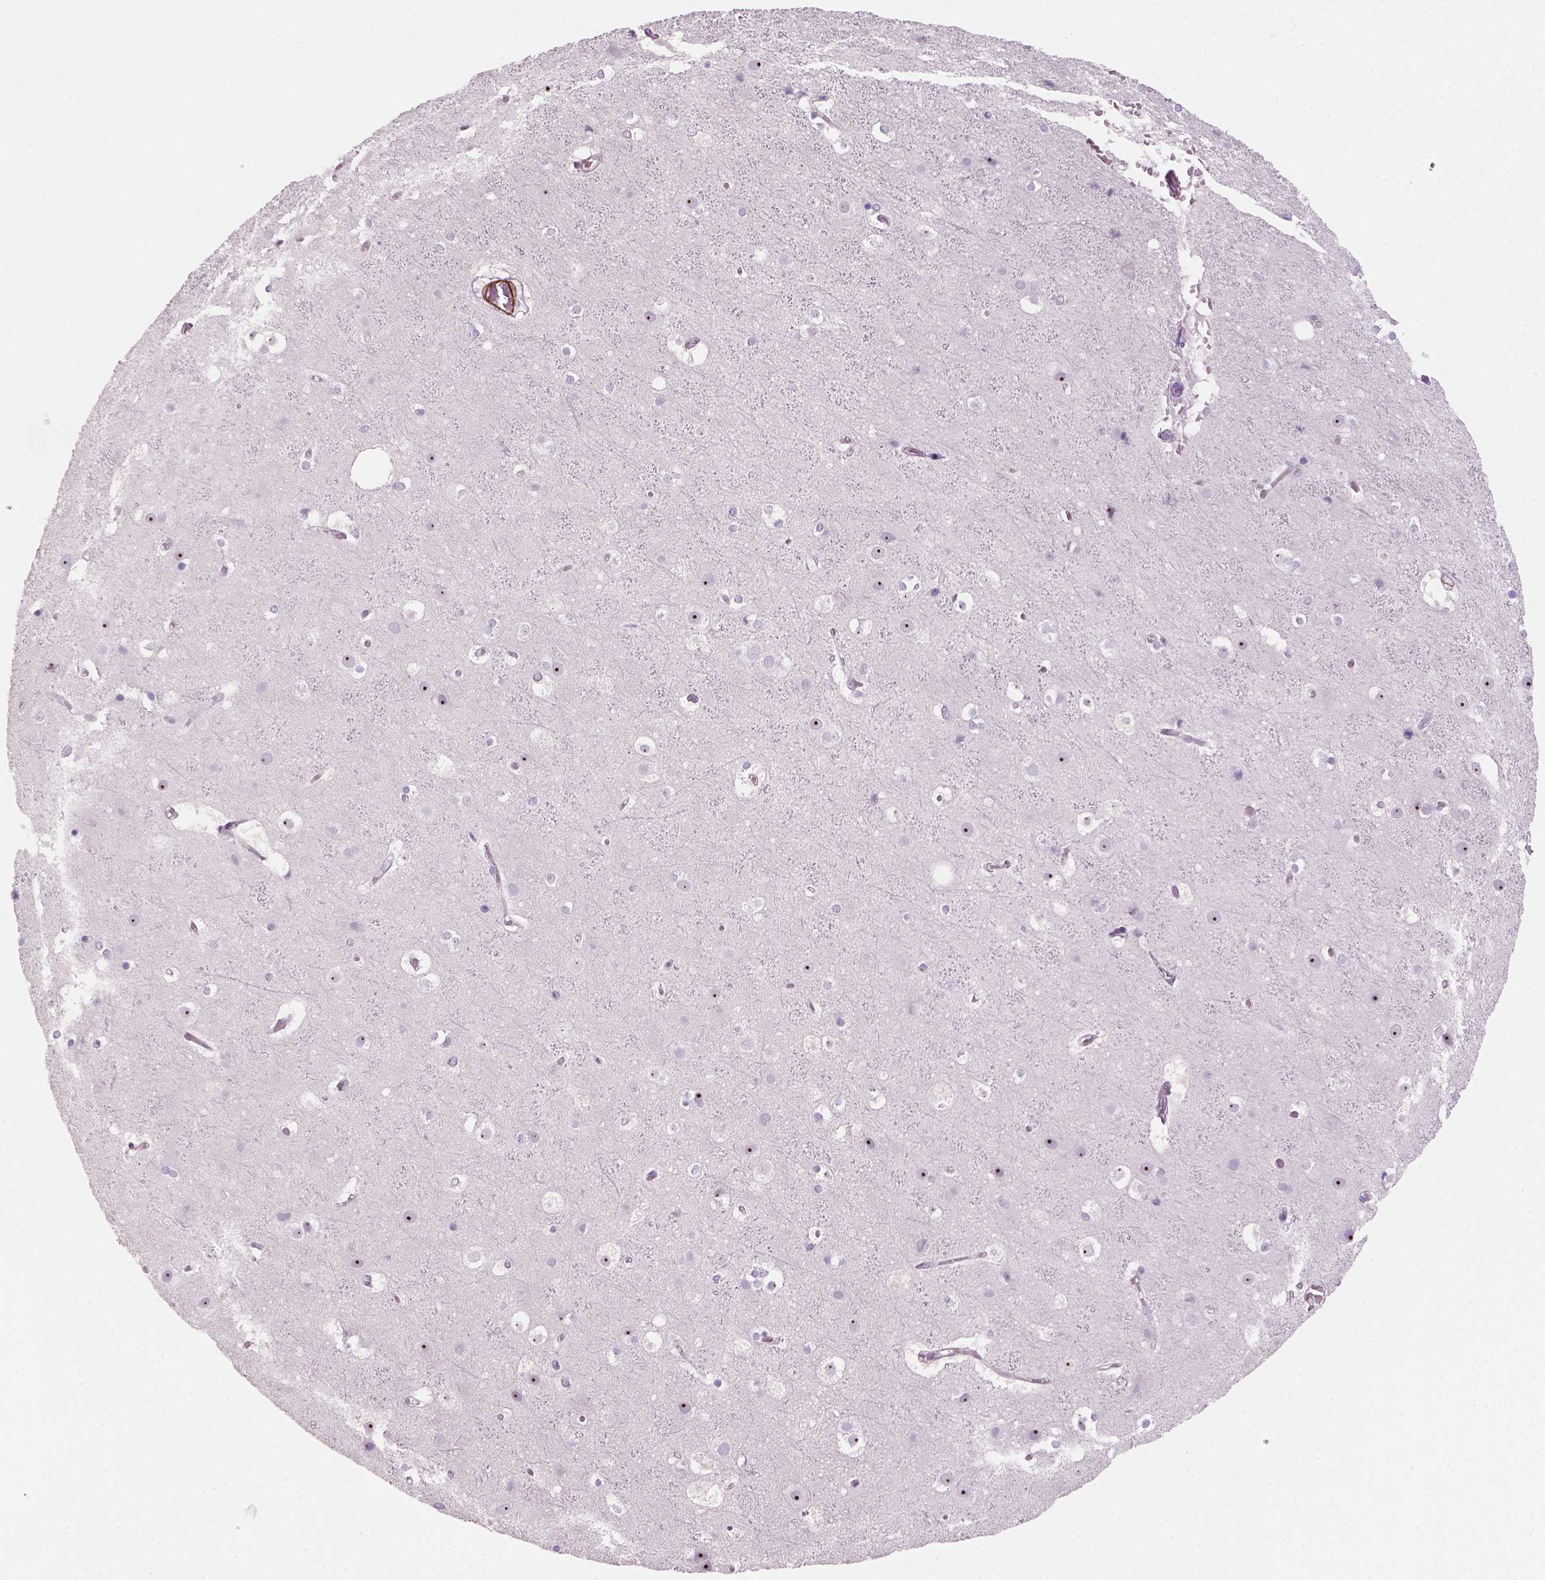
{"staining": {"intensity": "negative", "quantity": "none", "location": "none"}, "tissue": "cerebral cortex", "cell_type": "Endothelial cells", "image_type": "normal", "snomed": [{"axis": "morphology", "description": "Normal tissue, NOS"}, {"axis": "topography", "description": "Cerebral cortex"}], "caption": "Immunohistochemistry of unremarkable cerebral cortex displays no staining in endothelial cells.", "gene": "RRS1", "patient": {"sex": "female", "age": 52}}